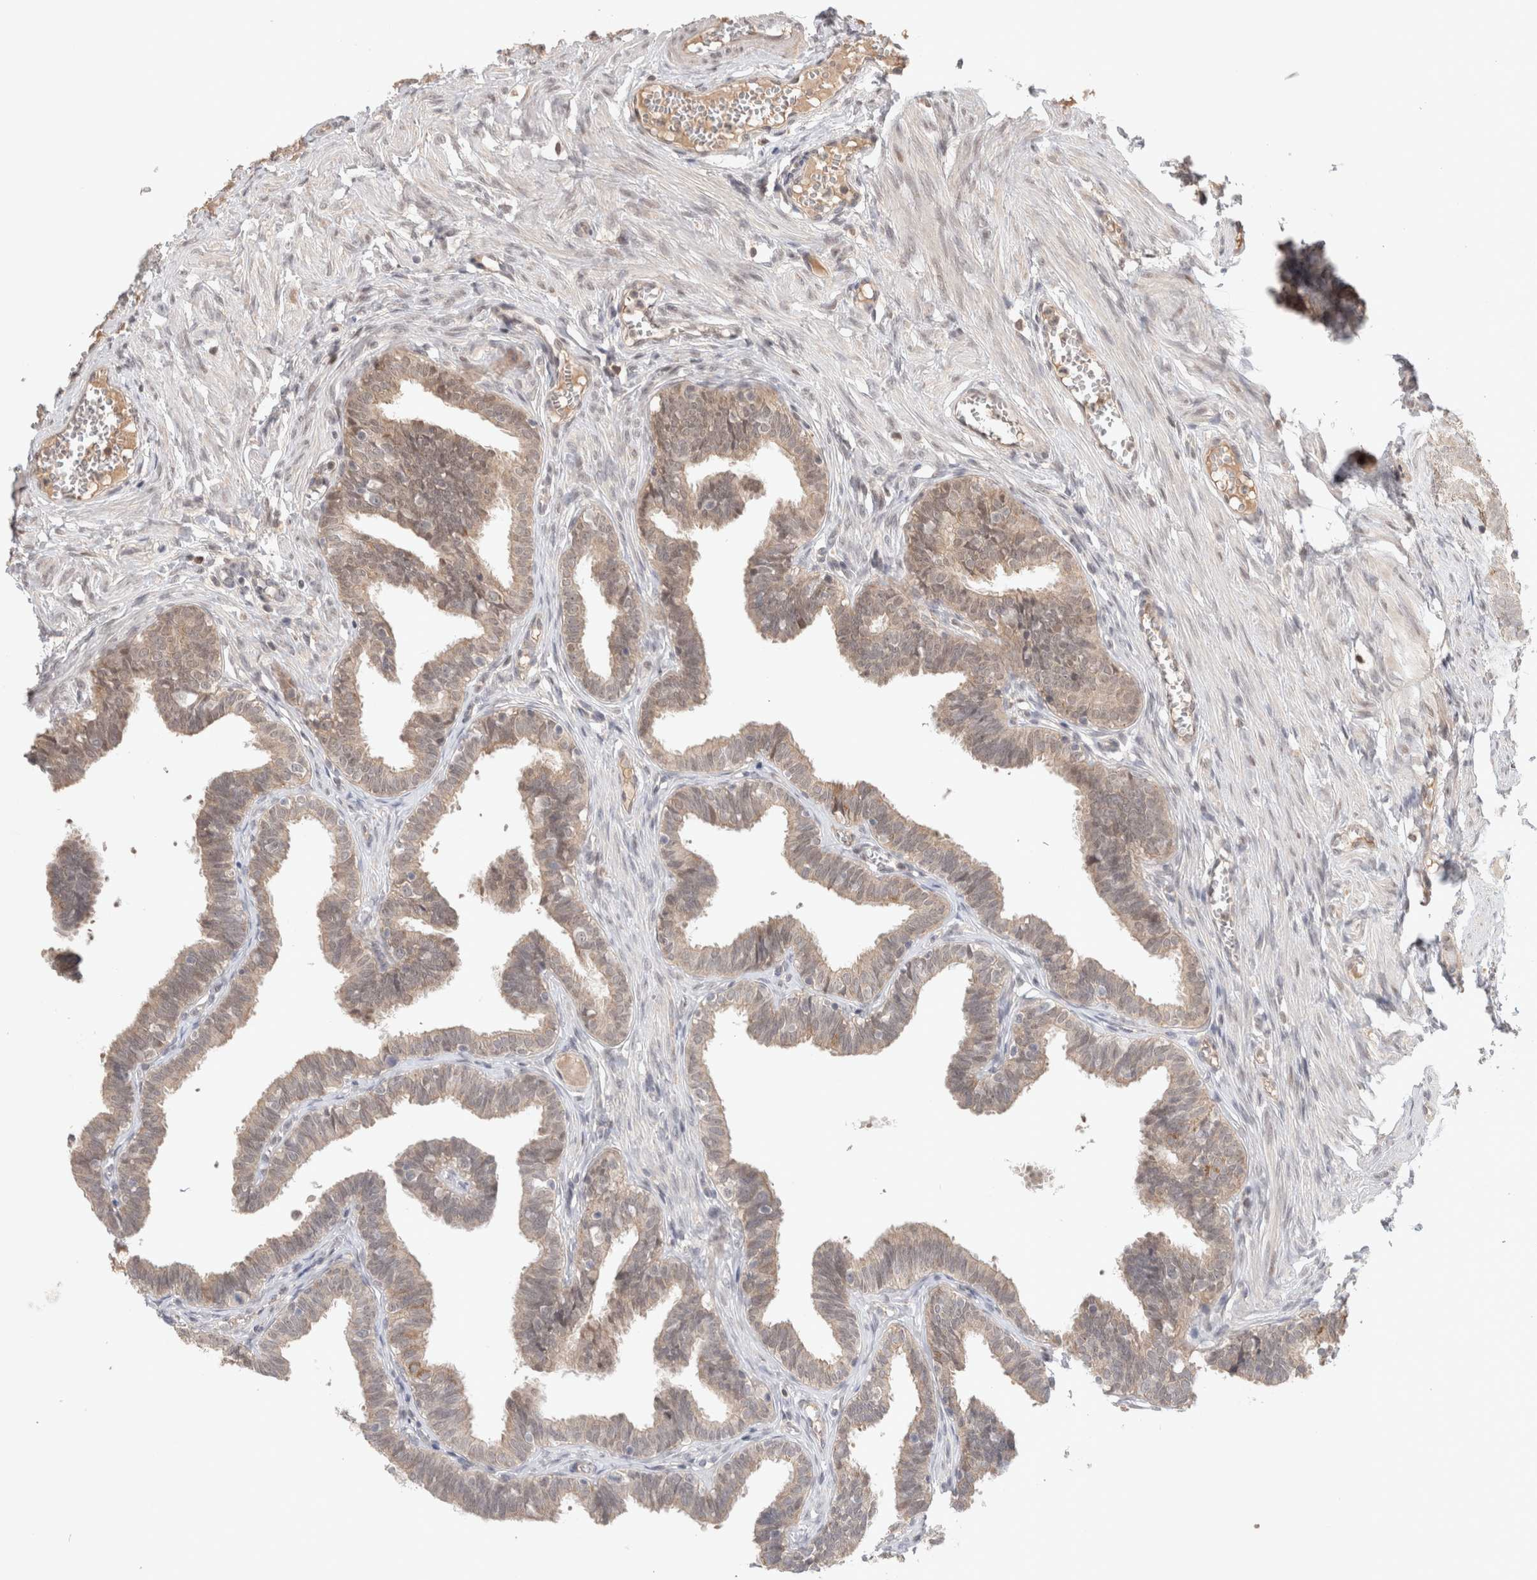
{"staining": {"intensity": "weak", "quantity": ">75%", "location": "cytoplasmic/membranous"}, "tissue": "fallopian tube", "cell_type": "Glandular cells", "image_type": "normal", "snomed": [{"axis": "morphology", "description": "Normal tissue, NOS"}, {"axis": "topography", "description": "Fallopian tube"}, {"axis": "topography", "description": "Ovary"}], "caption": "IHC photomicrograph of normal human fallopian tube stained for a protein (brown), which demonstrates low levels of weak cytoplasmic/membranous staining in approximately >75% of glandular cells.", "gene": "SYDE2", "patient": {"sex": "female", "age": 23}}